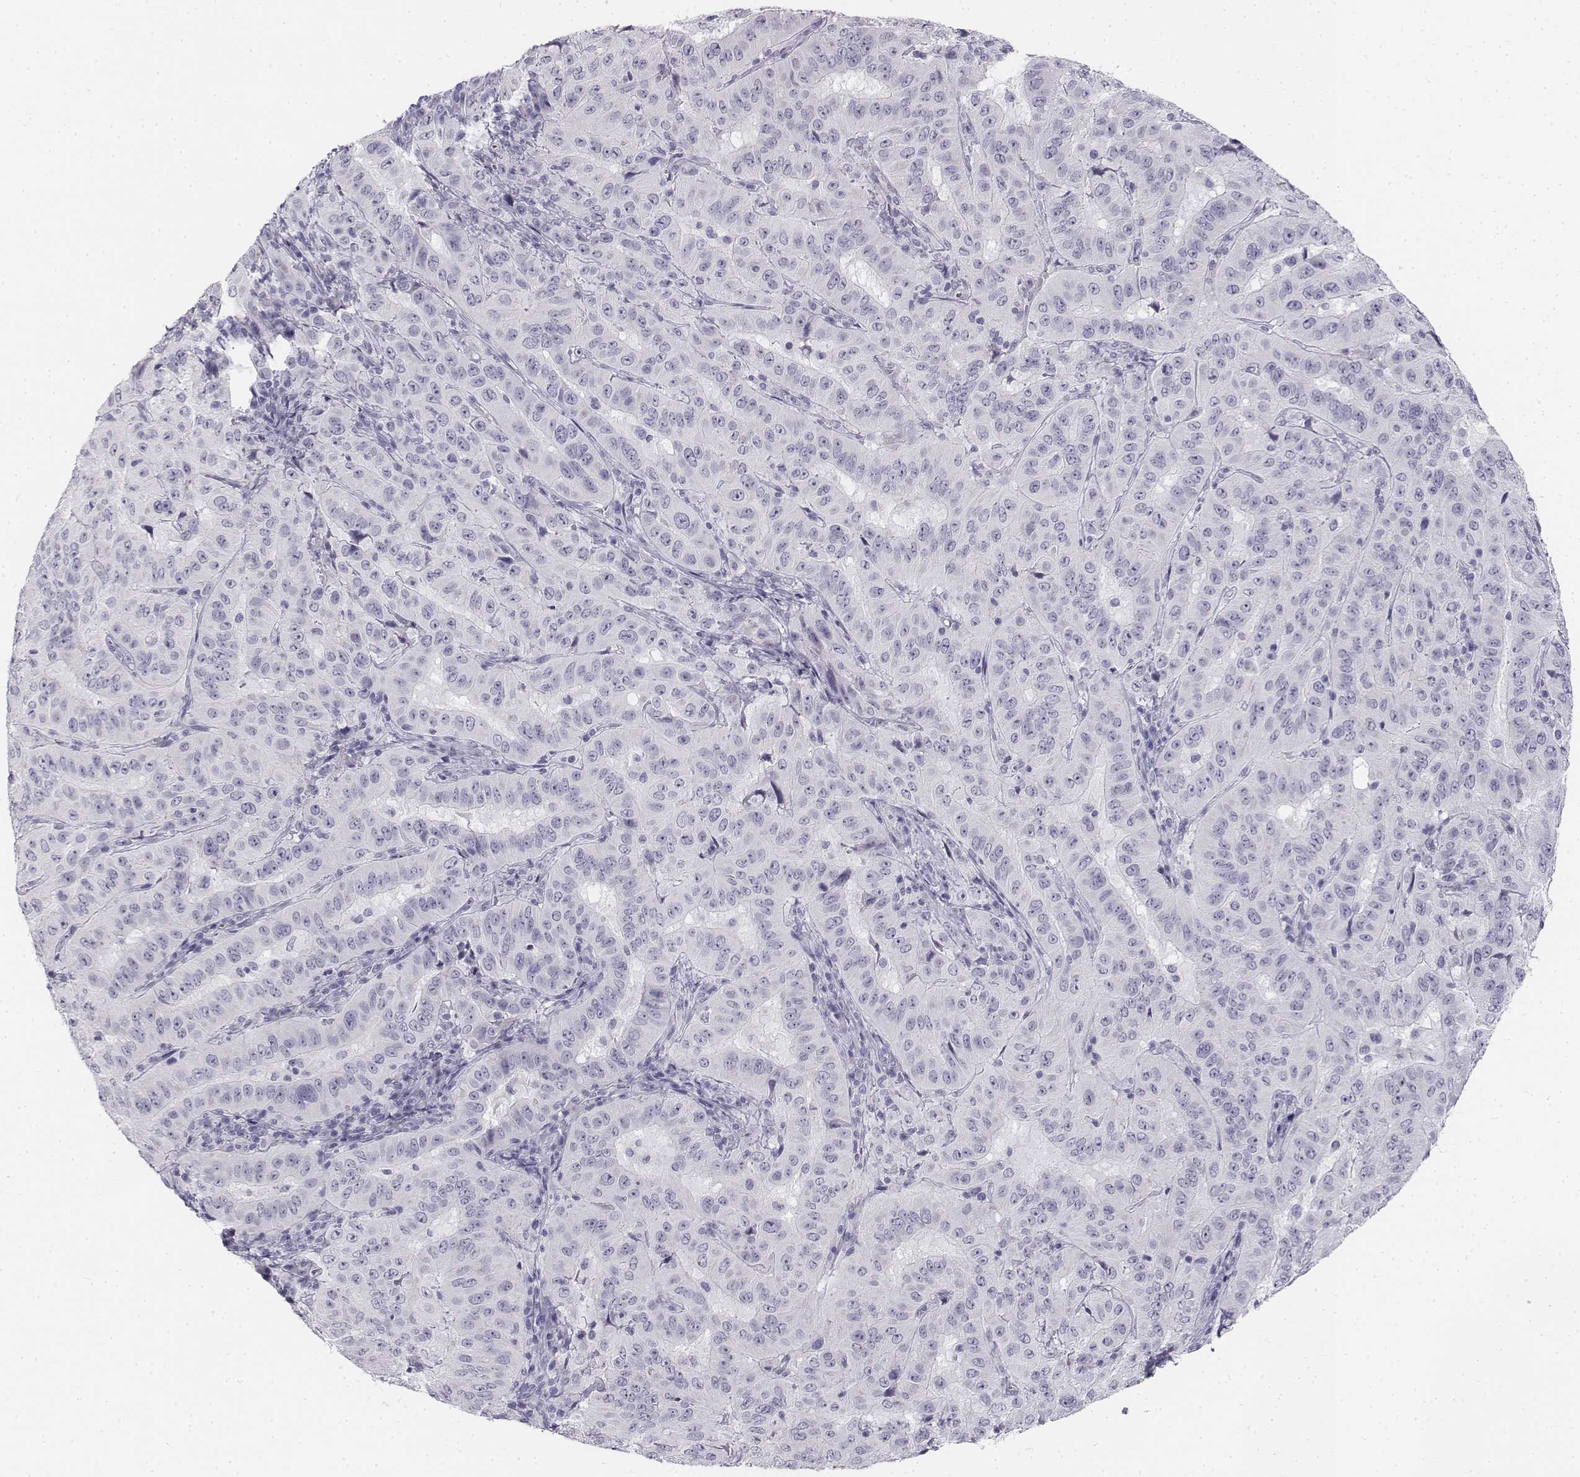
{"staining": {"intensity": "negative", "quantity": "none", "location": "none"}, "tissue": "pancreatic cancer", "cell_type": "Tumor cells", "image_type": "cancer", "snomed": [{"axis": "morphology", "description": "Adenocarcinoma, NOS"}, {"axis": "topography", "description": "Pancreas"}], "caption": "There is no significant expression in tumor cells of adenocarcinoma (pancreatic). (DAB IHC, high magnification).", "gene": "TH", "patient": {"sex": "male", "age": 63}}